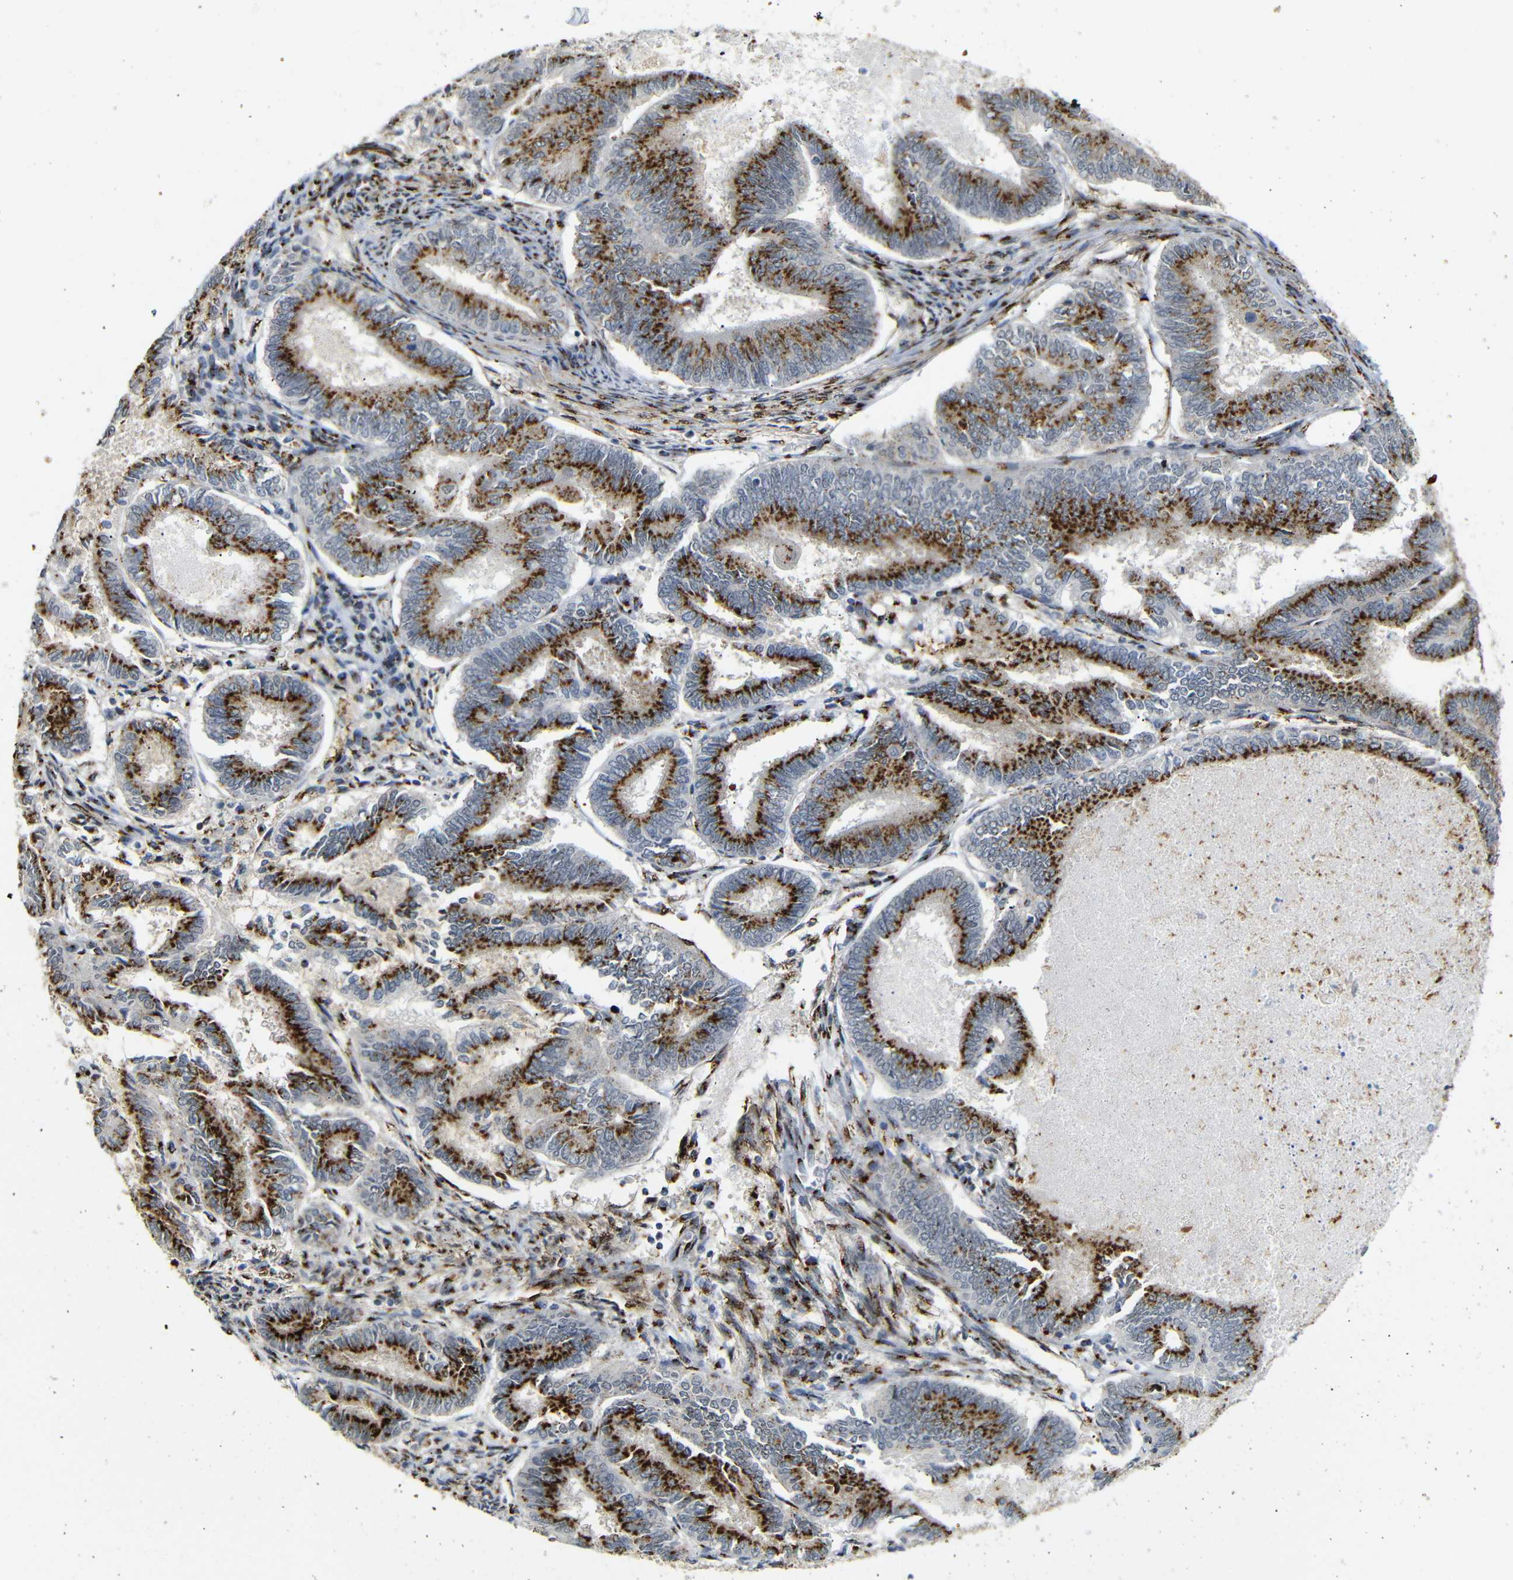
{"staining": {"intensity": "strong", "quantity": ">75%", "location": "cytoplasmic/membranous"}, "tissue": "endometrial cancer", "cell_type": "Tumor cells", "image_type": "cancer", "snomed": [{"axis": "morphology", "description": "Adenocarcinoma, NOS"}, {"axis": "topography", "description": "Endometrium"}], "caption": "A micrograph of human endometrial adenocarcinoma stained for a protein displays strong cytoplasmic/membranous brown staining in tumor cells.", "gene": "TGOLN2", "patient": {"sex": "female", "age": 86}}